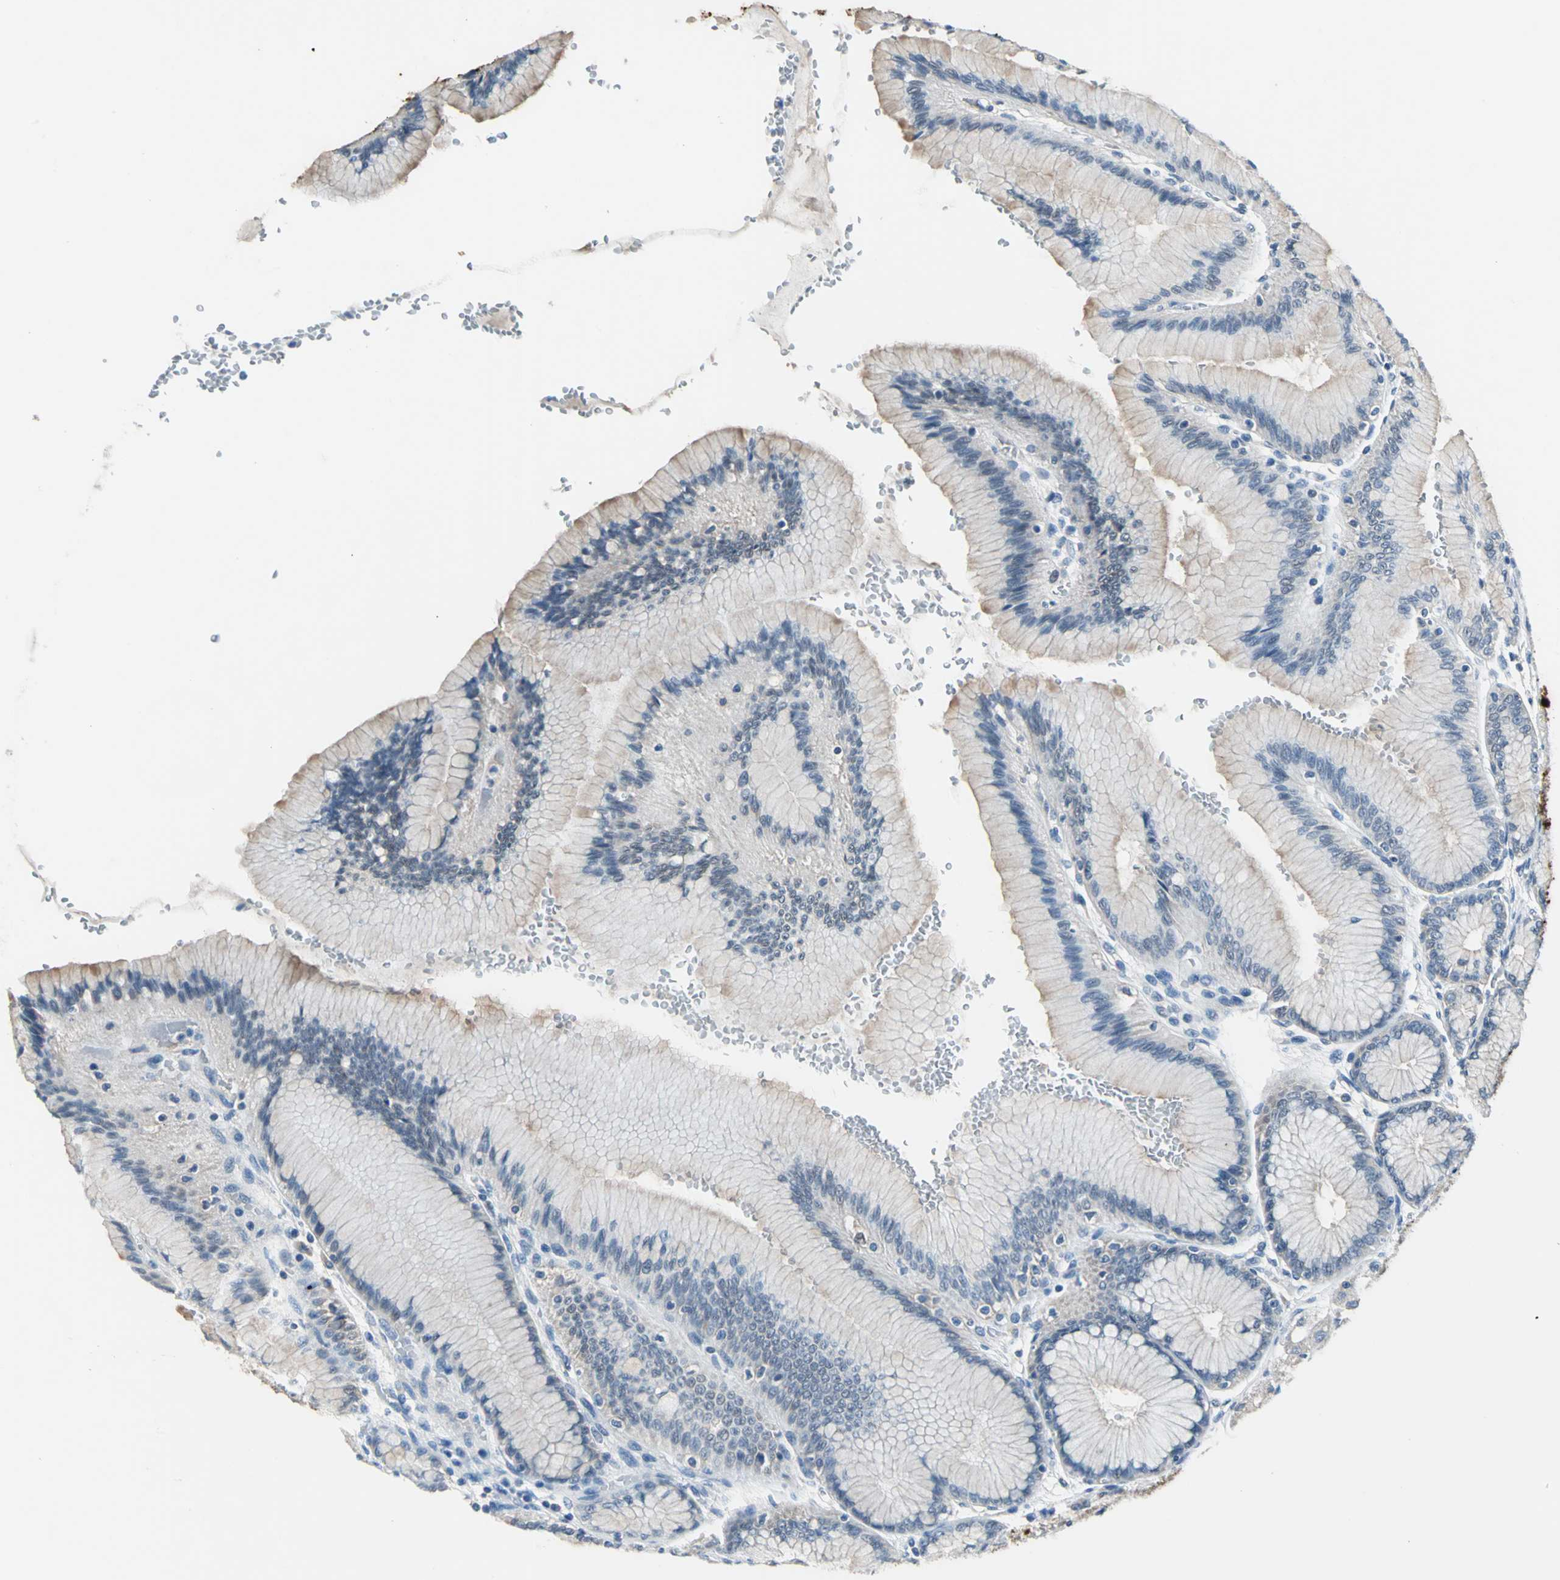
{"staining": {"intensity": "weak", "quantity": "25%-75%", "location": "cytoplasmic/membranous"}, "tissue": "stomach", "cell_type": "Glandular cells", "image_type": "normal", "snomed": [{"axis": "morphology", "description": "Normal tissue, NOS"}, {"axis": "morphology", "description": "Adenocarcinoma, NOS"}, {"axis": "topography", "description": "Stomach"}, {"axis": "topography", "description": "Stomach, lower"}], "caption": "Brown immunohistochemical staining in benign human stomach reveals weak cytoplasmic/membranous expression in approximately 25%-75% of glandular cells. (Brightfield microscopy of DAB IHC at high magnification).", "gene": "ZNF415", "patient": {"sex": "female", "age": 65}}